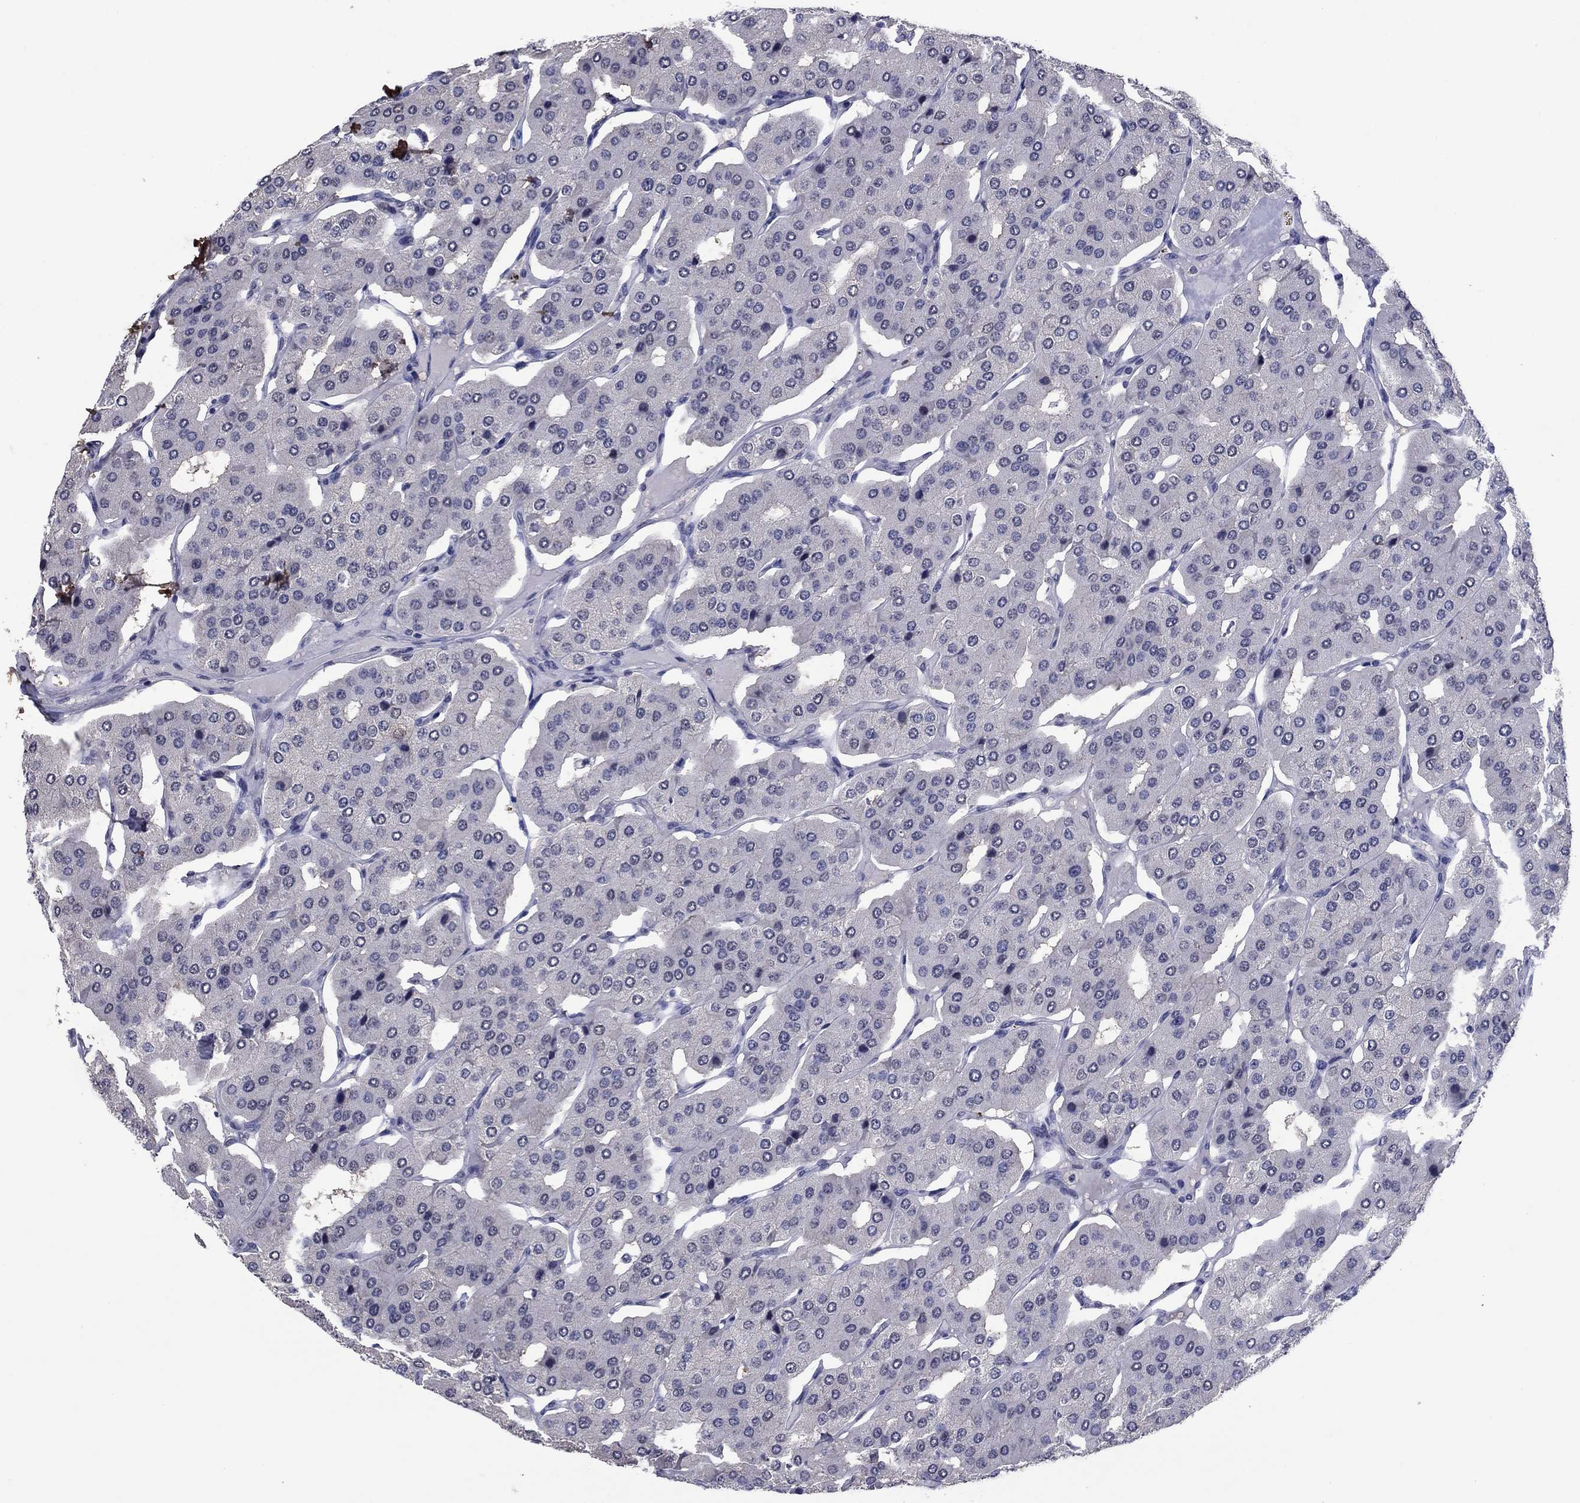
{"staining": {"intensity": "negative", "quantity": "none", "location": "none"}, "tissue": "parathyroid gland", "cell_type": "Glandular cells", "image_type": "normal", "snomed": [{"axis": "morphology", "description": "Normal tissue, NOS"}, {"axis": "morphology", "description": "Adenoma, NOS"}, {"axis": "topography", "description": "Parathyroid gland"}], "caption": "Immunohistochemistry image of unremarkable human parathyroid gland stained for a protein (brown), which reveals no staining in glandular cells.", "gene": "TYMS", "patient": {"sex": "female", "age": 86}}